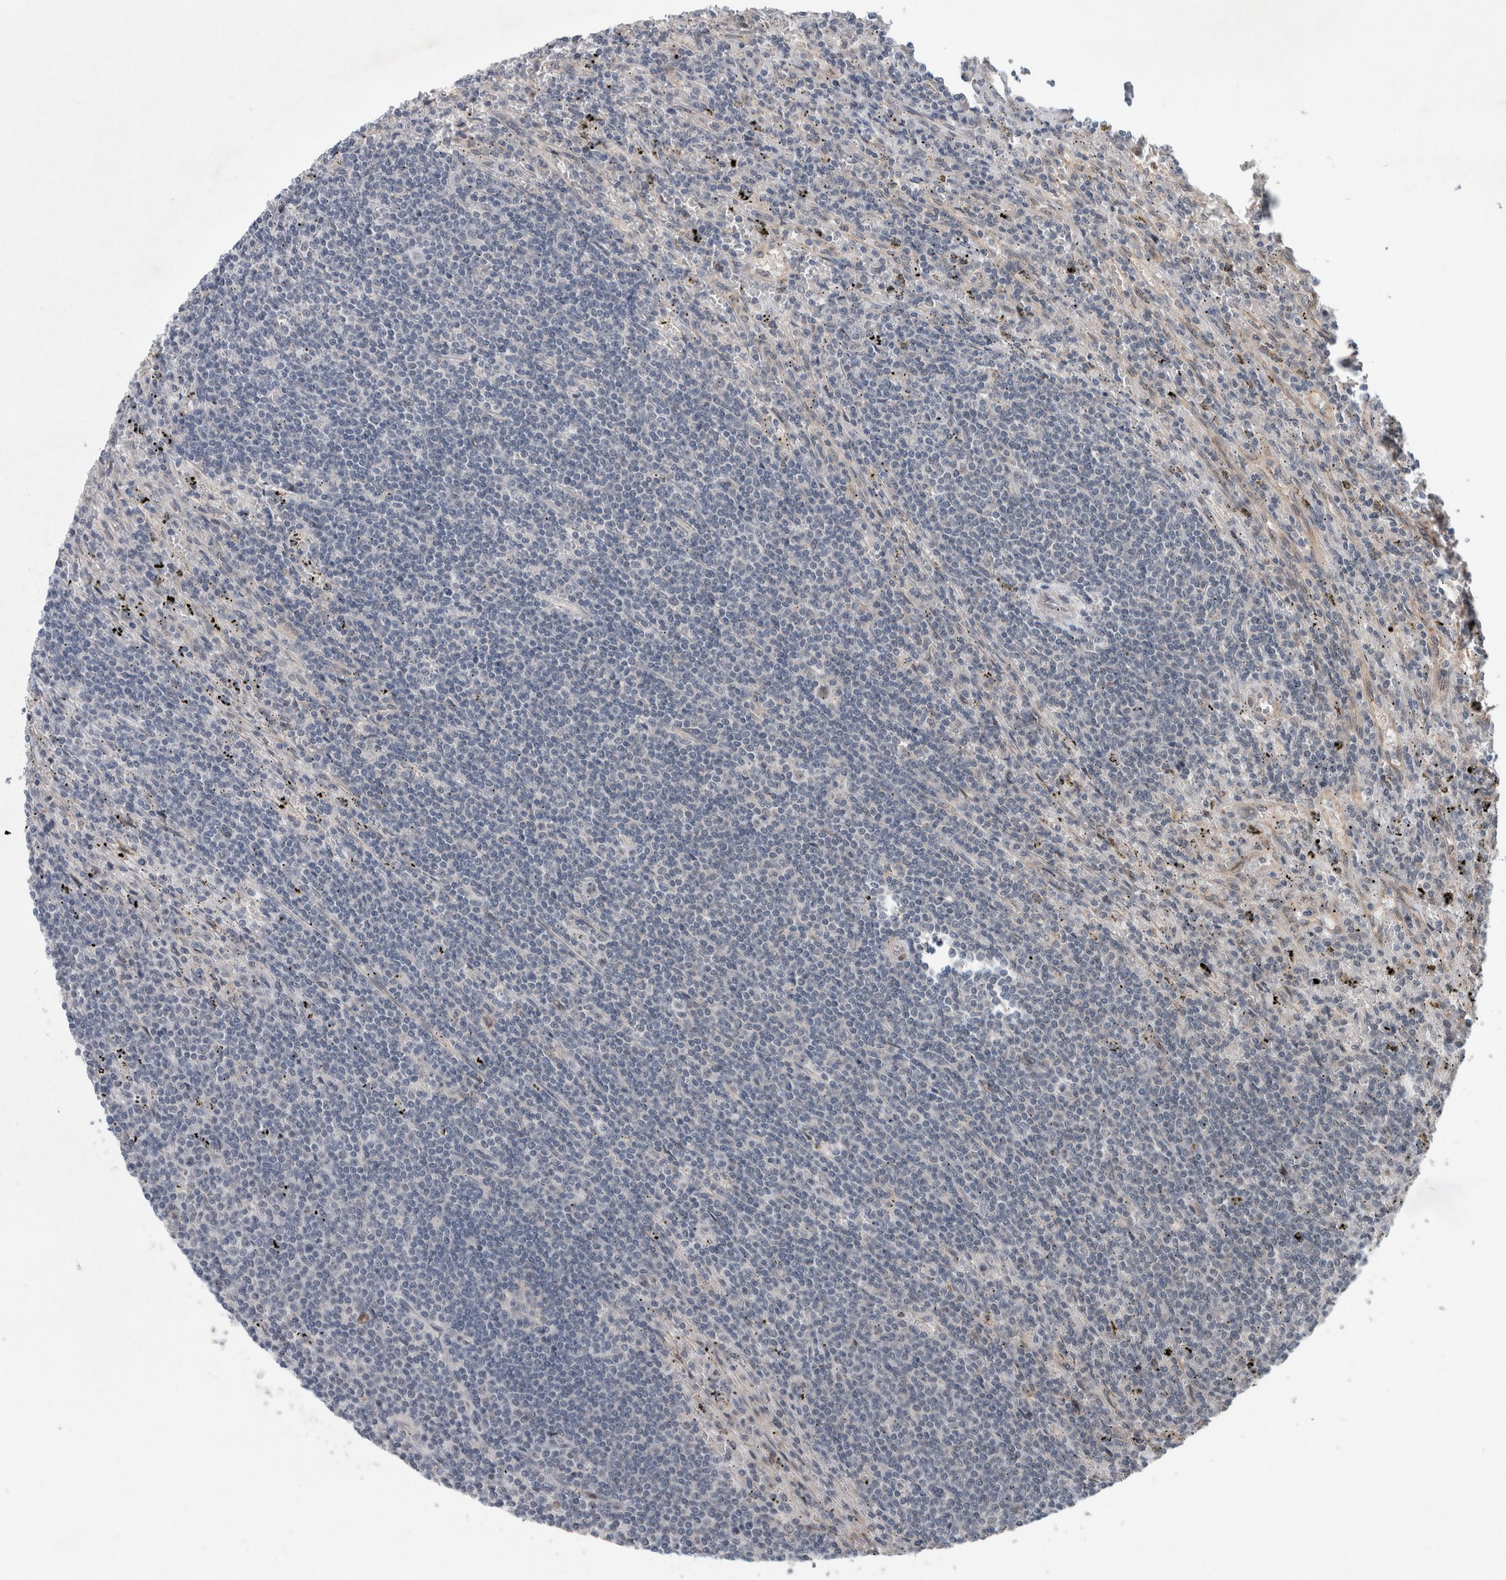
{"staining": {"intensity": "negative", "quantity": "none", "location": "none"}, "tissue": "lymphoma", "cell_type": "Tumor cells", "image_type": "cancer", "snomed": [{"axis": "morphology", "description": "Malignant lymphoma, non-Hodgkin's type, Low grade"}, {"axis": "topography", "description": "Spleen"}], "caption": "An immunohistochemistry histopathology image of low-grade malignant lymphoma, non-Hodgkin's type is shown. There is no staining in tumor cells of low-grade malignant lymphoma, non-Hodgkin's type.", "gene": "GIMAP6", "patient": {"sex": "male", "age": 76}}